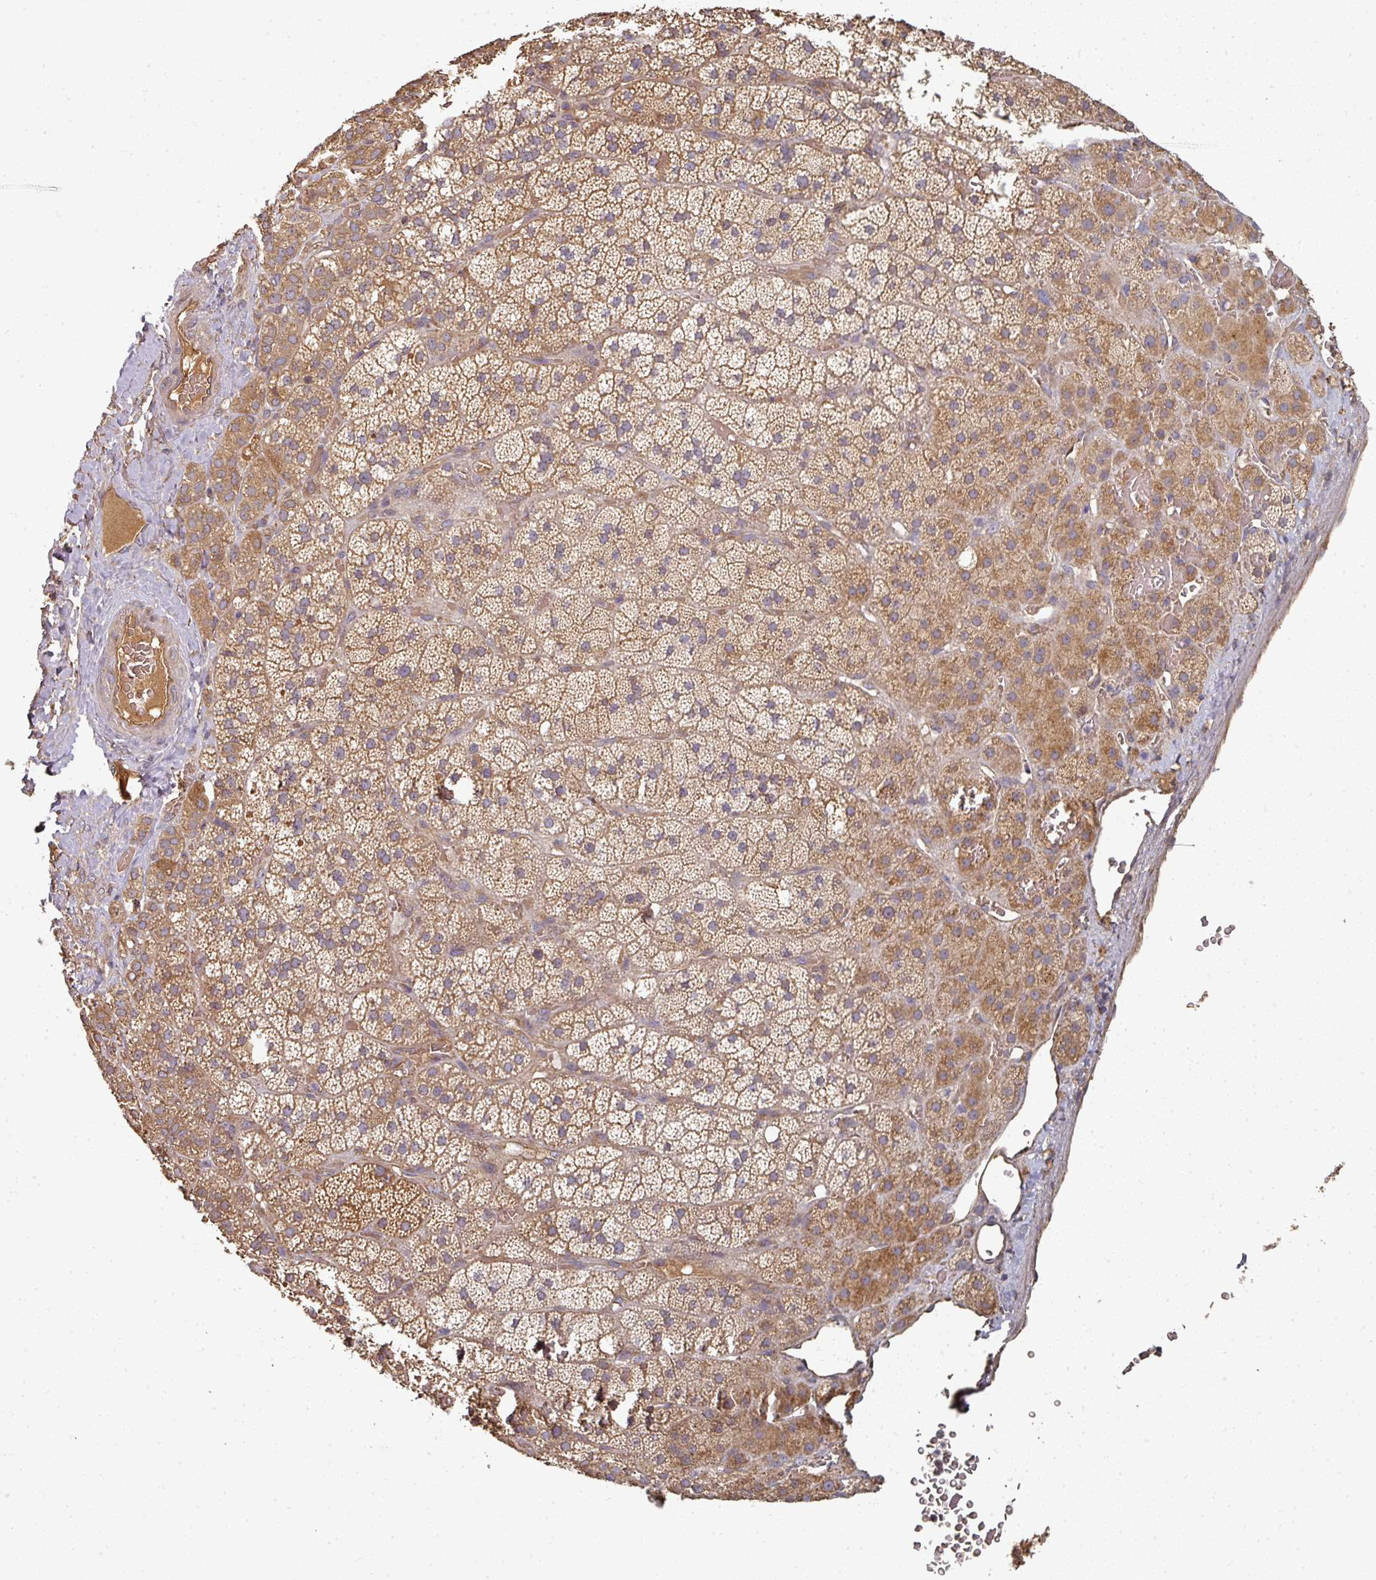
{"staining": {"intensity": "moderate", "quantity": ">75%", "location": "cytoplasmic/membranous"}, "tissue": "adrenal gland", "cell_type": "Glandular cells", "image_type": "normal", "snomed": [{"axis": "morphology", "description": "Normal tissue, NOS"}, {"axis": "topography", "description": "Adrenal gland"}], "caption": "Immunohistochemical staining of benign human adrenal gland displays moderate cytoplasmic/membranous protein staining in approximately >75% of glandular cells. (DAB = brown stain, brightfield microscopy at high magnification).", "gene": "EDEM2", "patient": {"sex": "male", "age": 57}}